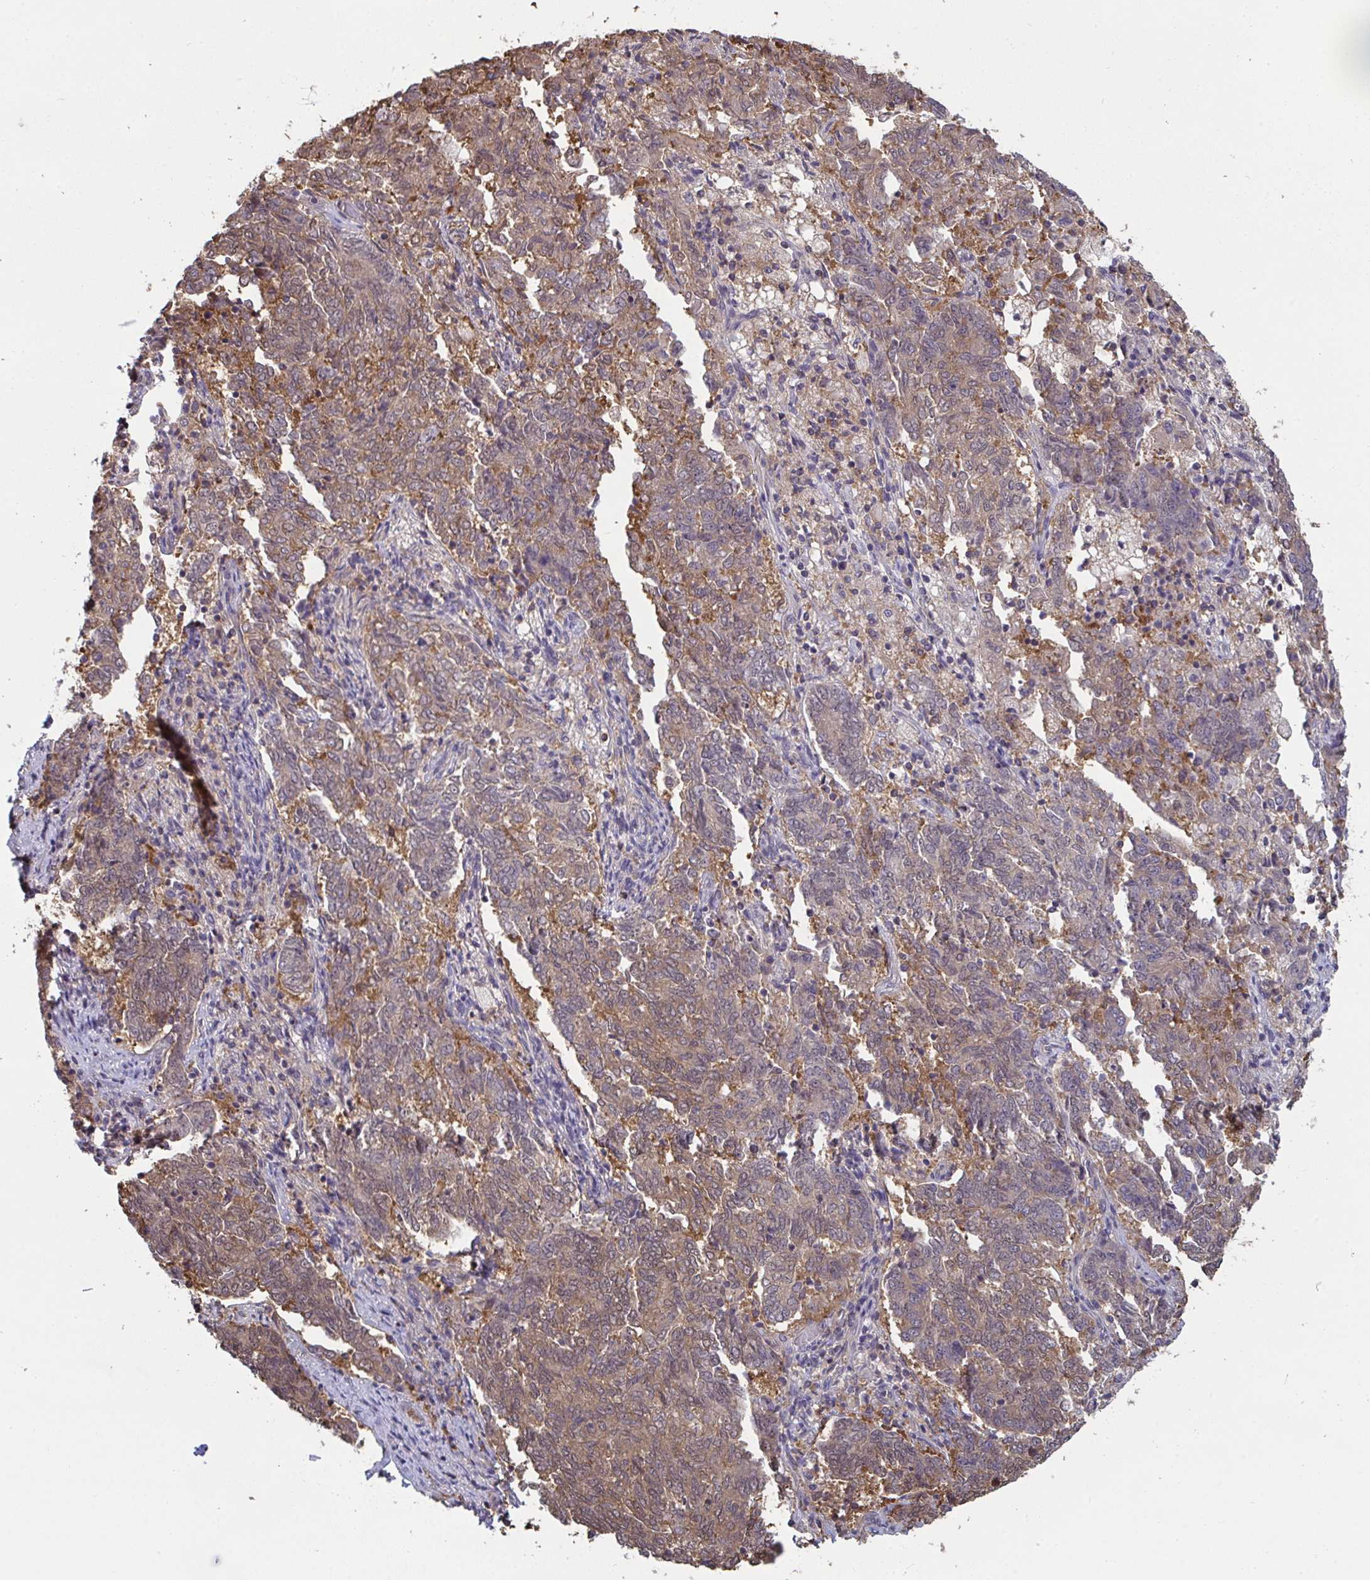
{"staining": {"intensity": "moderate", "quantity": ">75%", "location": "cytoplasmic/membranous,nuclear"}, "tissue": "endometrial cancer", "cell_type": "Tumor cells", "image_type": "cancer", "snomed": [{"axis": "morphology", "description": "Adenocarcinoma, NOS"}, {"axis": "topography", "description": "Endometrium"}], "caption": "Endometrial cancer stained with IHC exhibits moderate cytoplasmic/membranous and nuclear positivity in approximately >75% of tumor cells.", "gene": "TTC9C", "patient": {"sex": "female", "age": 80}}